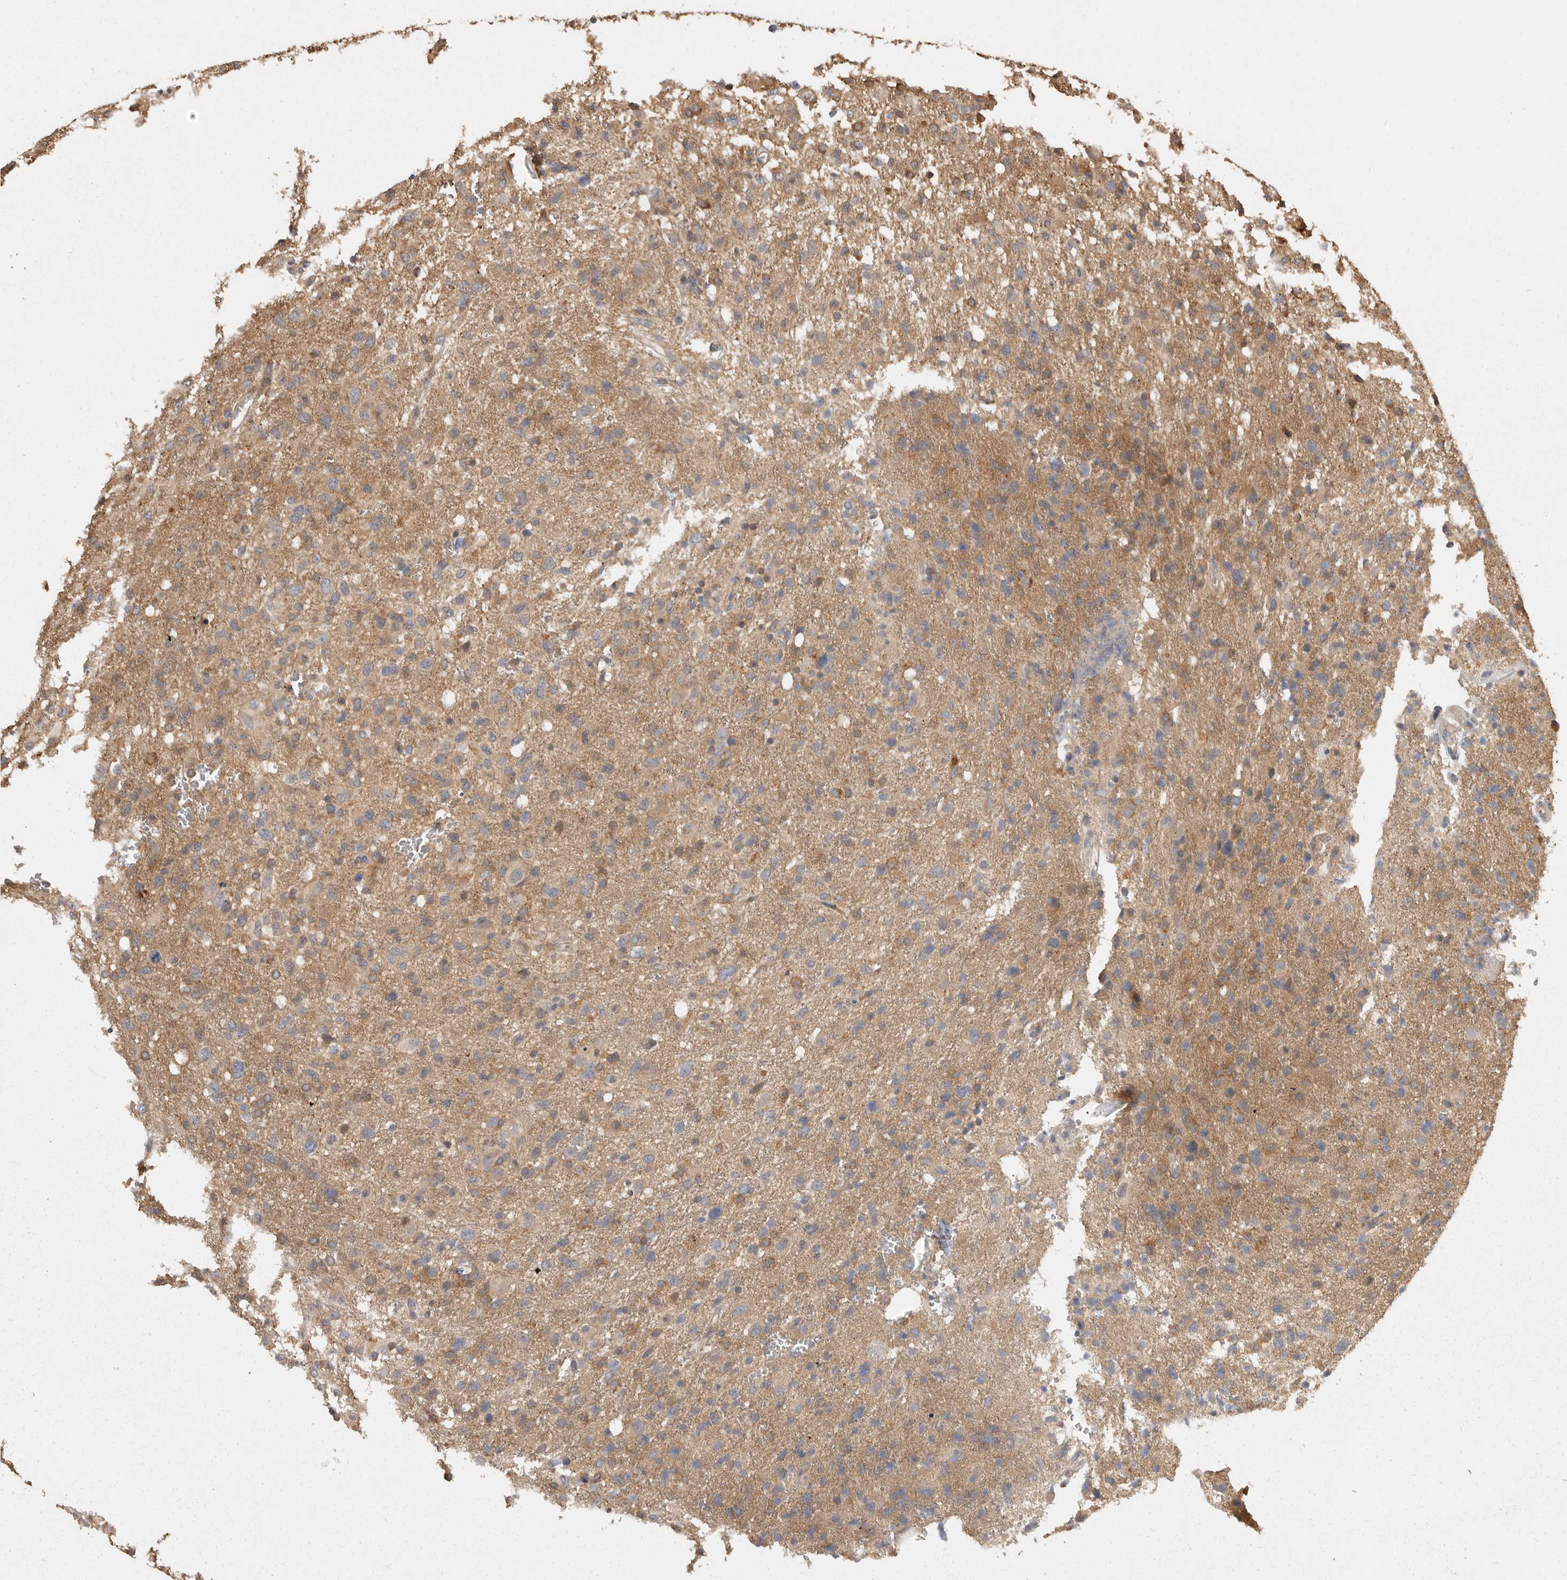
{"staining": {"intensity": "moderate", "quantity": "25%-75%", "location": "cytoplasmic/membranous"}, "tissue": "glioma", "cell_type": "Tumor cells", "image_type": "cancer", "snomed": [{"axis": "morphology", "description": "Glioma, malignant, High grade"}, {"axis": "topography", "description": "Brain"}], "caption": "The immunohistochemical stain shows moderate cytoplasmic/membranous positivity in tumor cells of malignant glioma (high-grade) tissue.", "gene": "SWT1", "patient": {"sex": "female", "age": 57}}